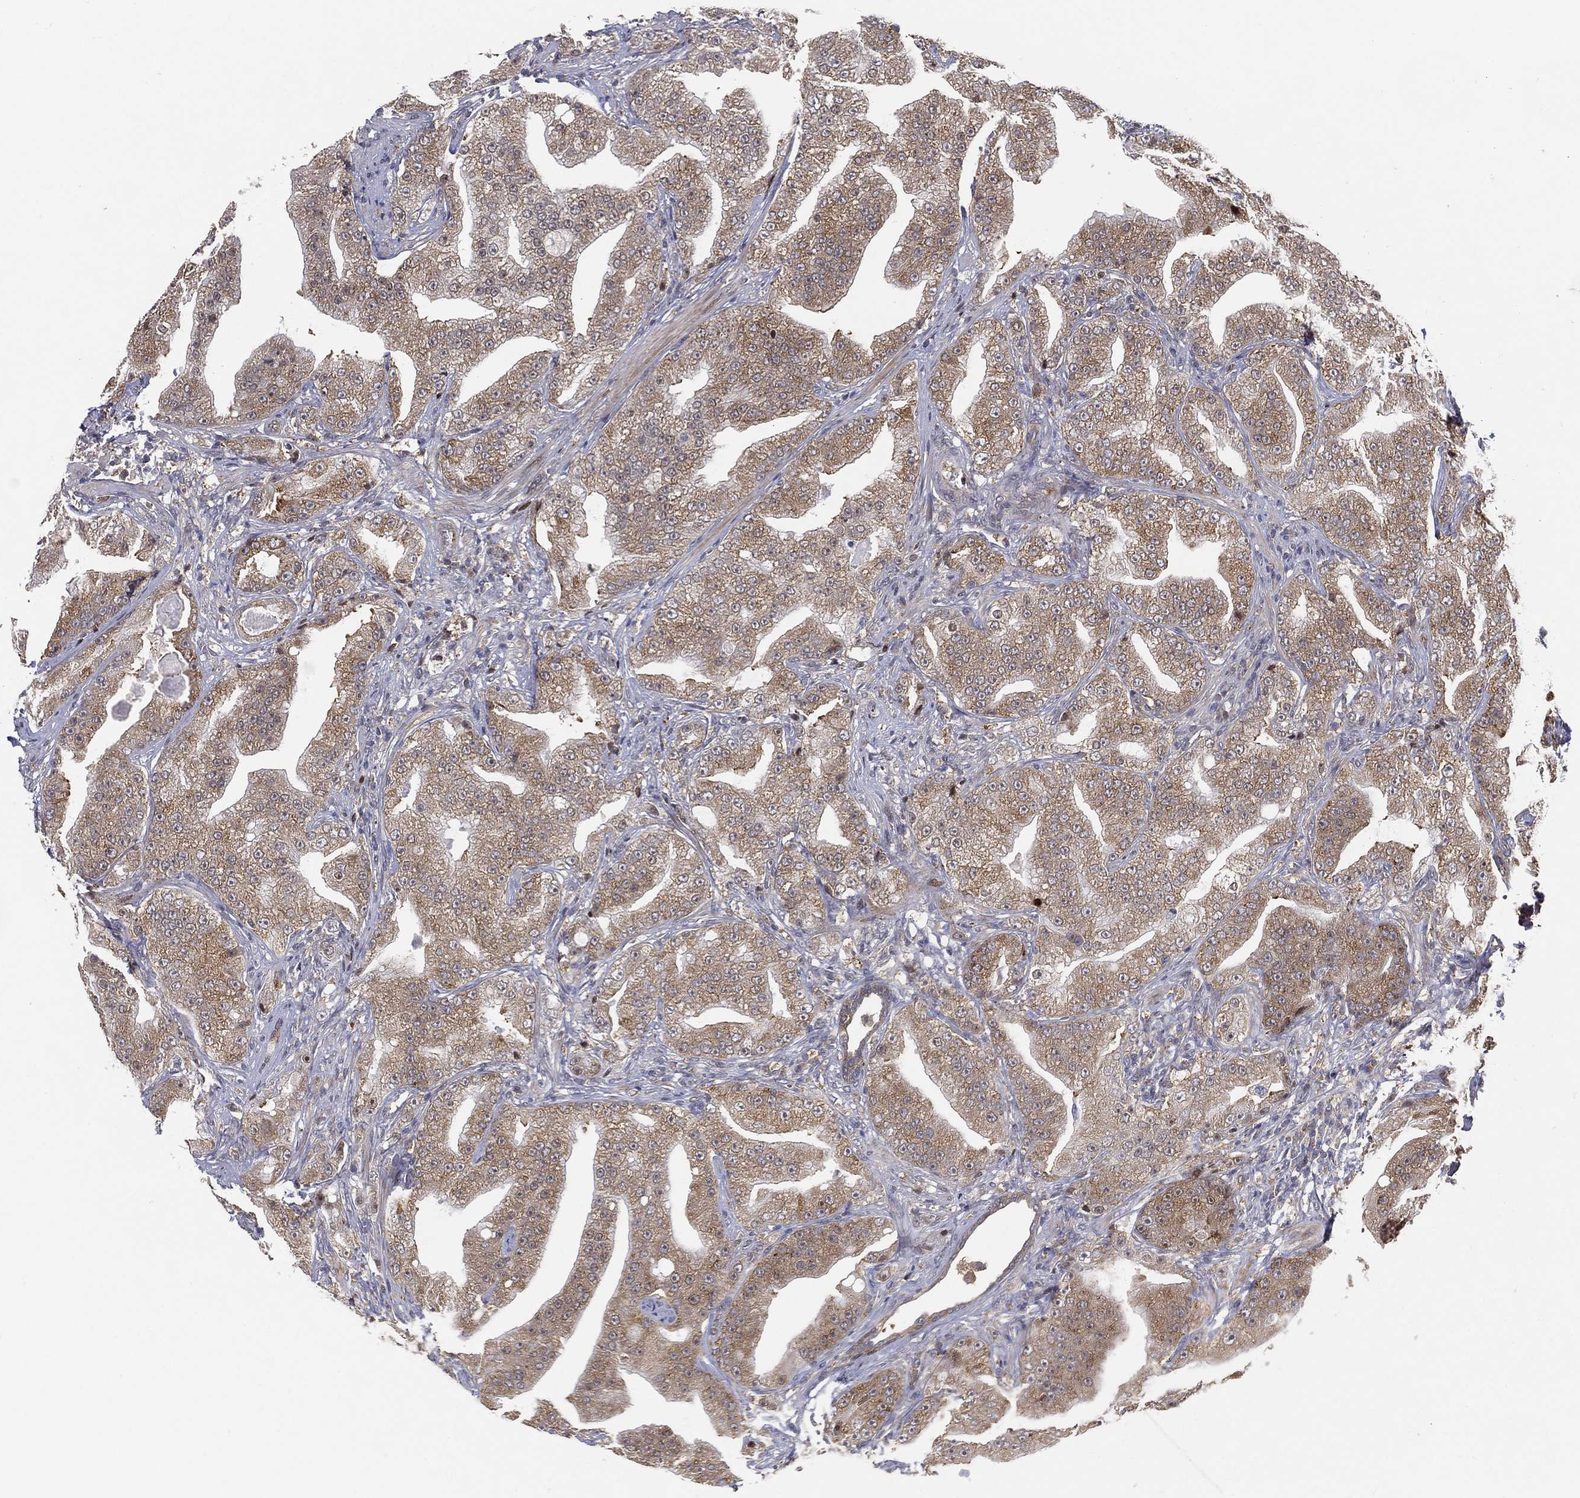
{"staining": {"intensity": "moderate", "quantity": "25%-75%", "location": "cytoplasmic/membranous"}, "tissue": "prostate cancer", "cell_type": "Tumor cells", "image_type": "cancer", "snomed": [{"axis": "morphology", "description": "Adenocarcinoma, Low grade"}, {"axis": "topography", "description": "Prostate"}], "caption": "Immunohistochemistry (IHC) staining of prostate cancer, which reveals medium levels of moderate cytoplasmic/membranous expression in about 25%-75% of tumor cells indicating moderate cytoplasmic/membranous protein expression. The staining was performed using DAB (brown) for protein detection and nuclei were counterstained in hematoxylin (blue).", "gene": "TMTC4", "patient": {"sex": "male", "age": 62}}